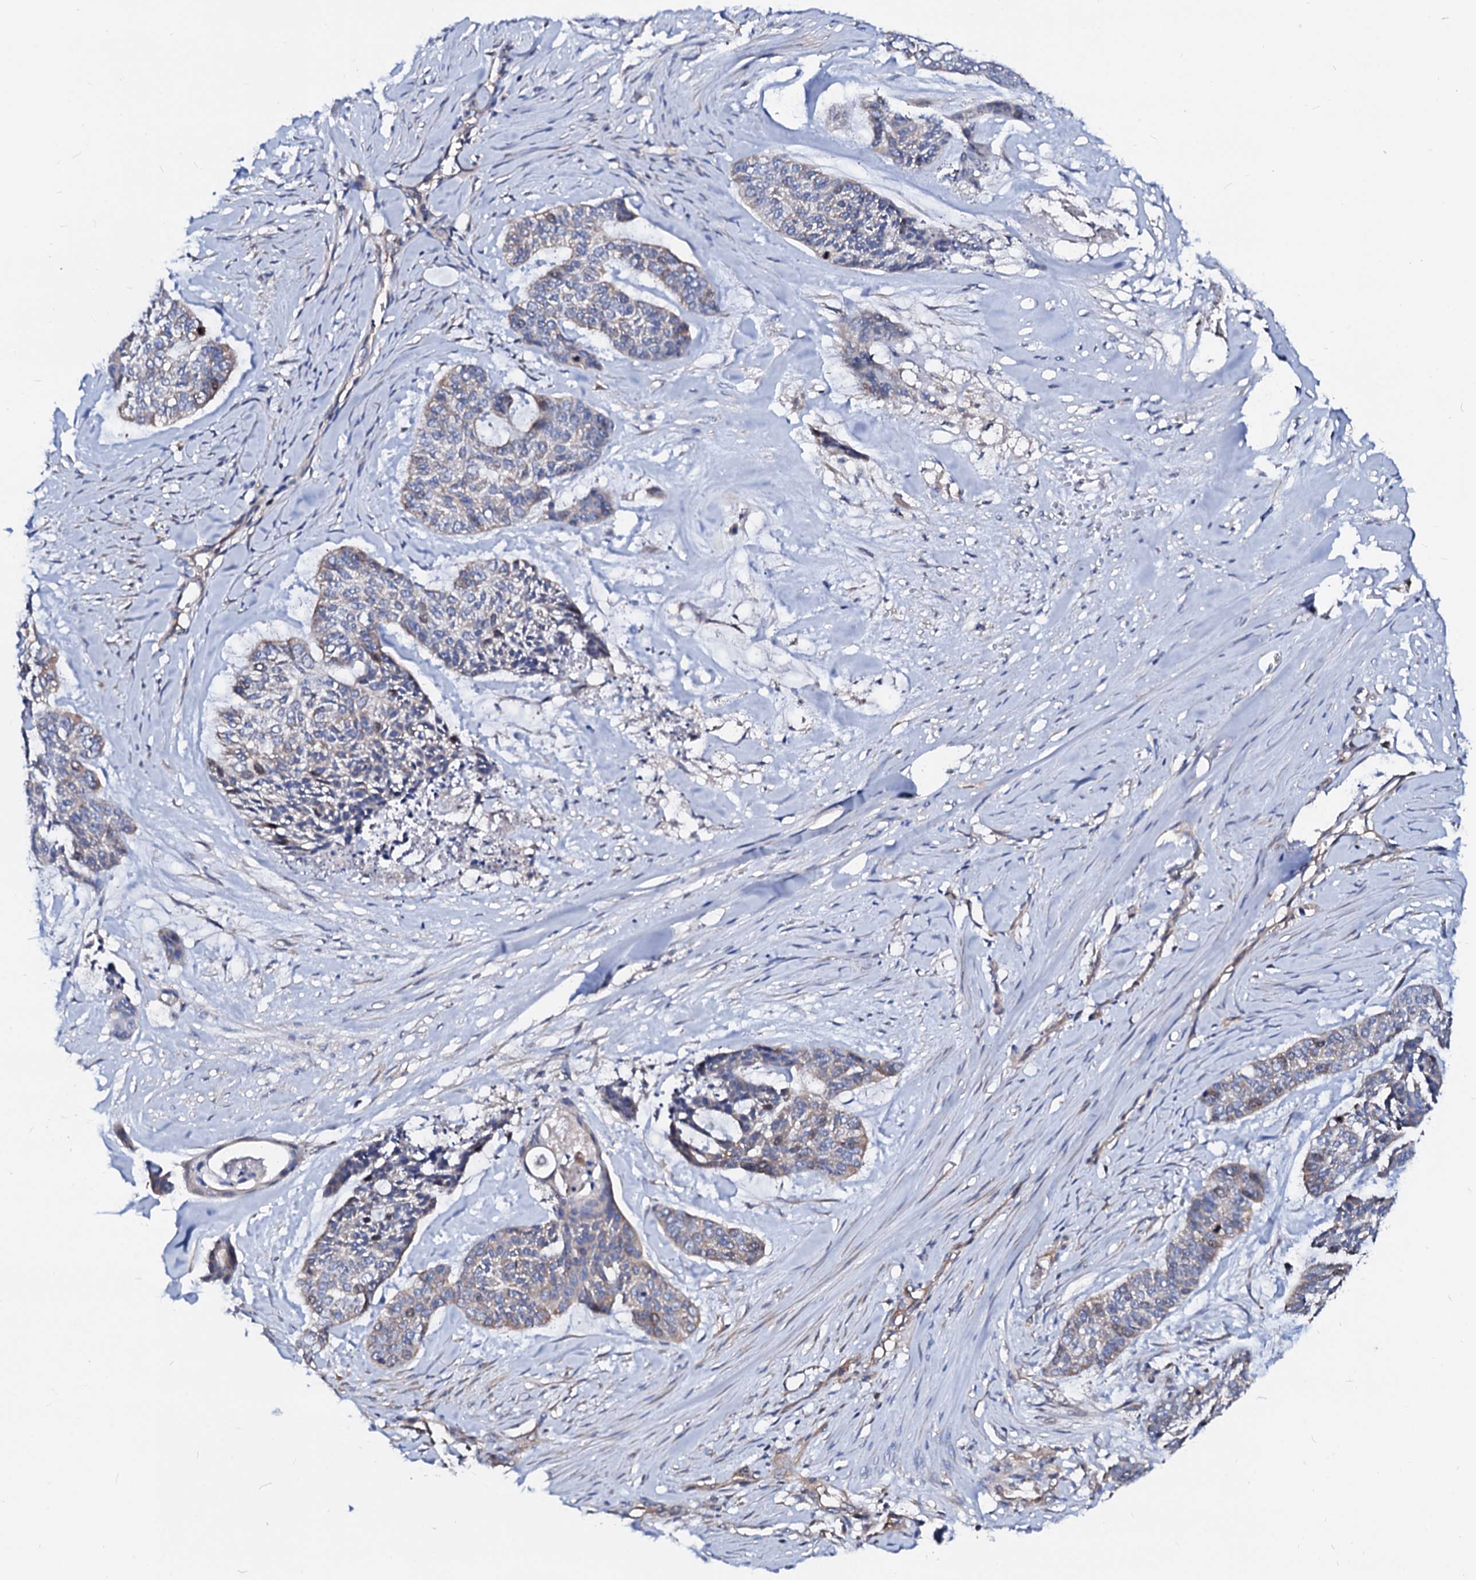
{"staining": {"intensity": "weak", "quantity": "<25%", "location": "cytoplasmic/membranous"}, "tissue": "skin cancer", "cell_type": "Tumor cells", "image_type": "cancer", "snomed": [{"axis": "morphology", "description": "Basal cell carcinoma"}, {"axis": "topography", "description": "Skin"}], "caption": "Tumor cells are negative for brown protein staining in skin cancer.", "gene": "CSKMT", "patient": {"sex": "female", "age": 64}}